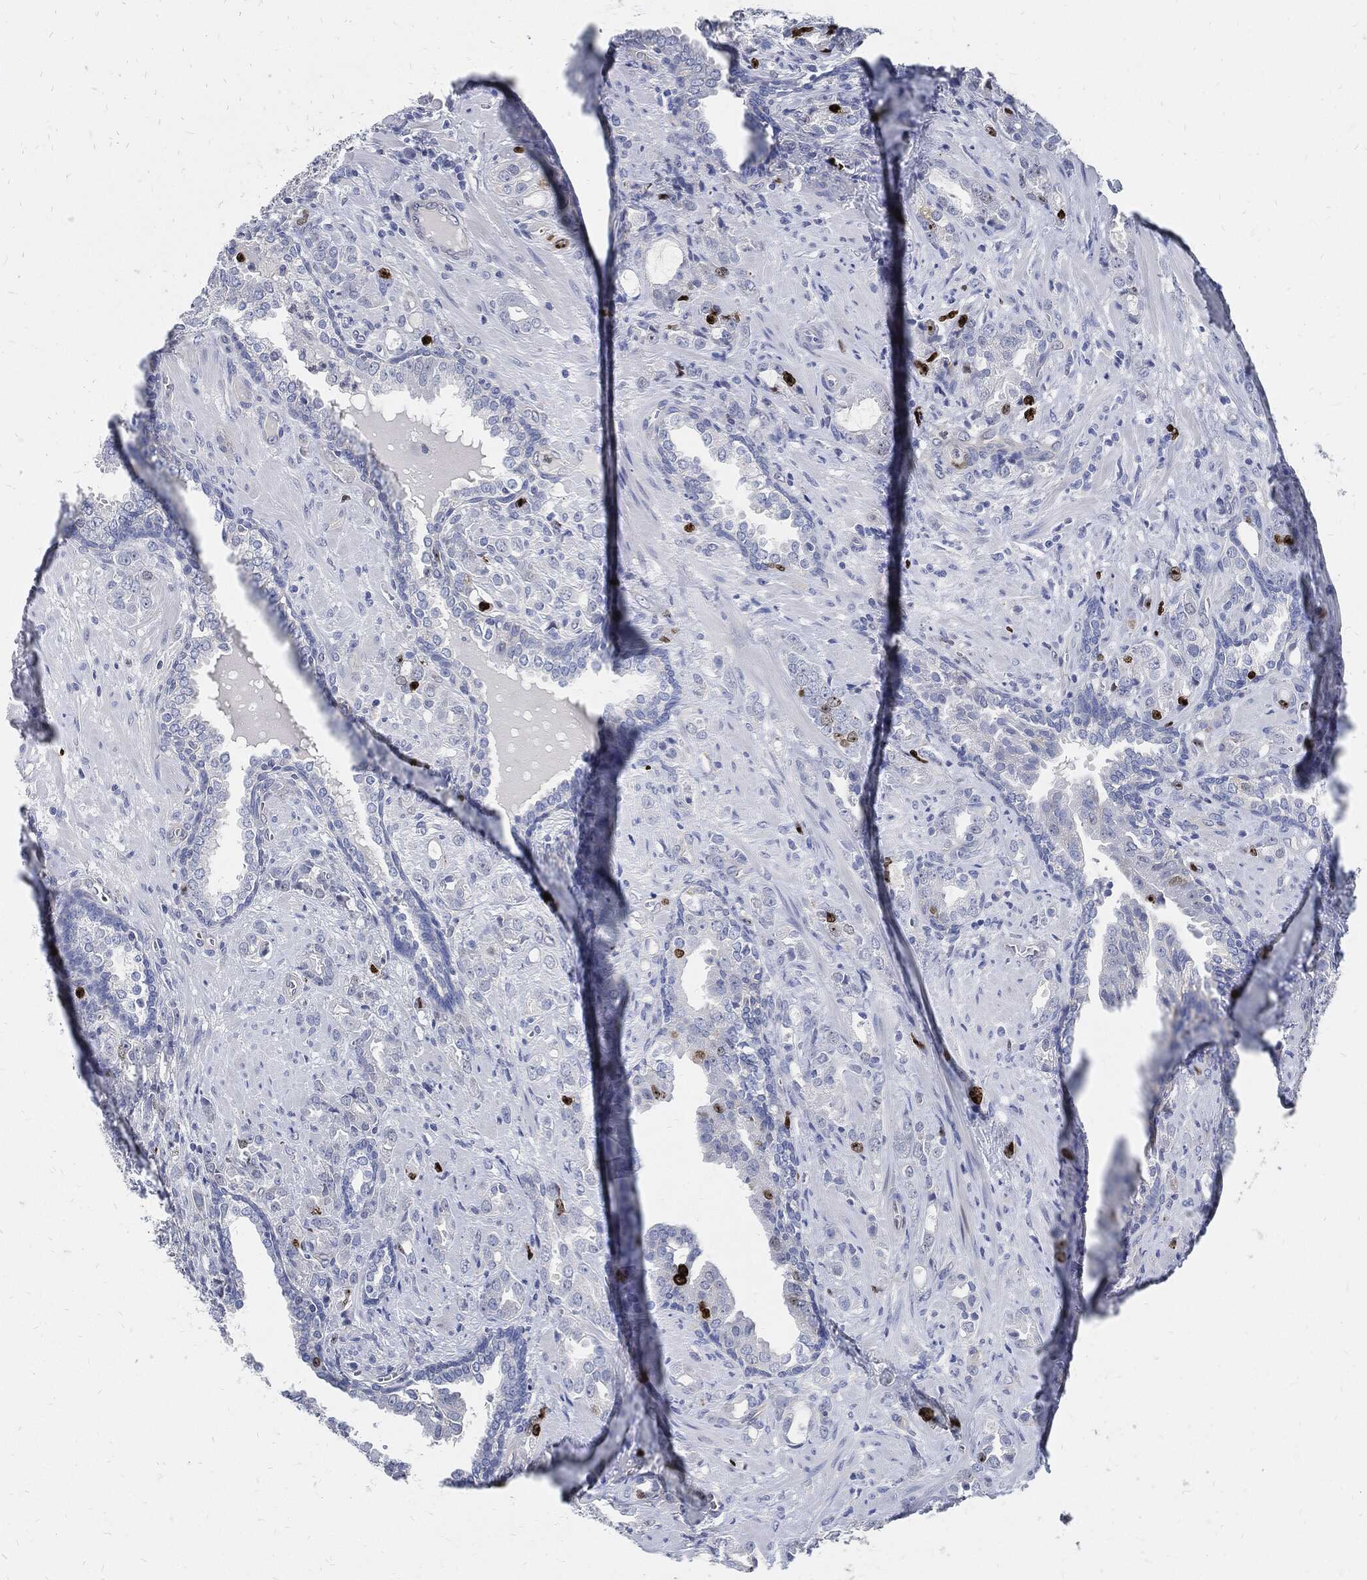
{"staining": {"intensity": "strong", "quantity": "<25%", "location": "nuclear"}, "tissue": "prostate cancer", "cell_type": "Tumor cells", "image_type": "cancer", "snomed": [{"axis": "morphology", "description": "Adenocarcinoma, NOS"}, {"axis": "topography", "description": "Prostate"}], "caption": "Prostate cancer (adenocarcinoma) was stained to show a protein in brown. There is medium levels of strong nuclear expression in about <25% of tumor cells.", "gene": "MKI67", "patient": {"sex": "male", "age": 57}}